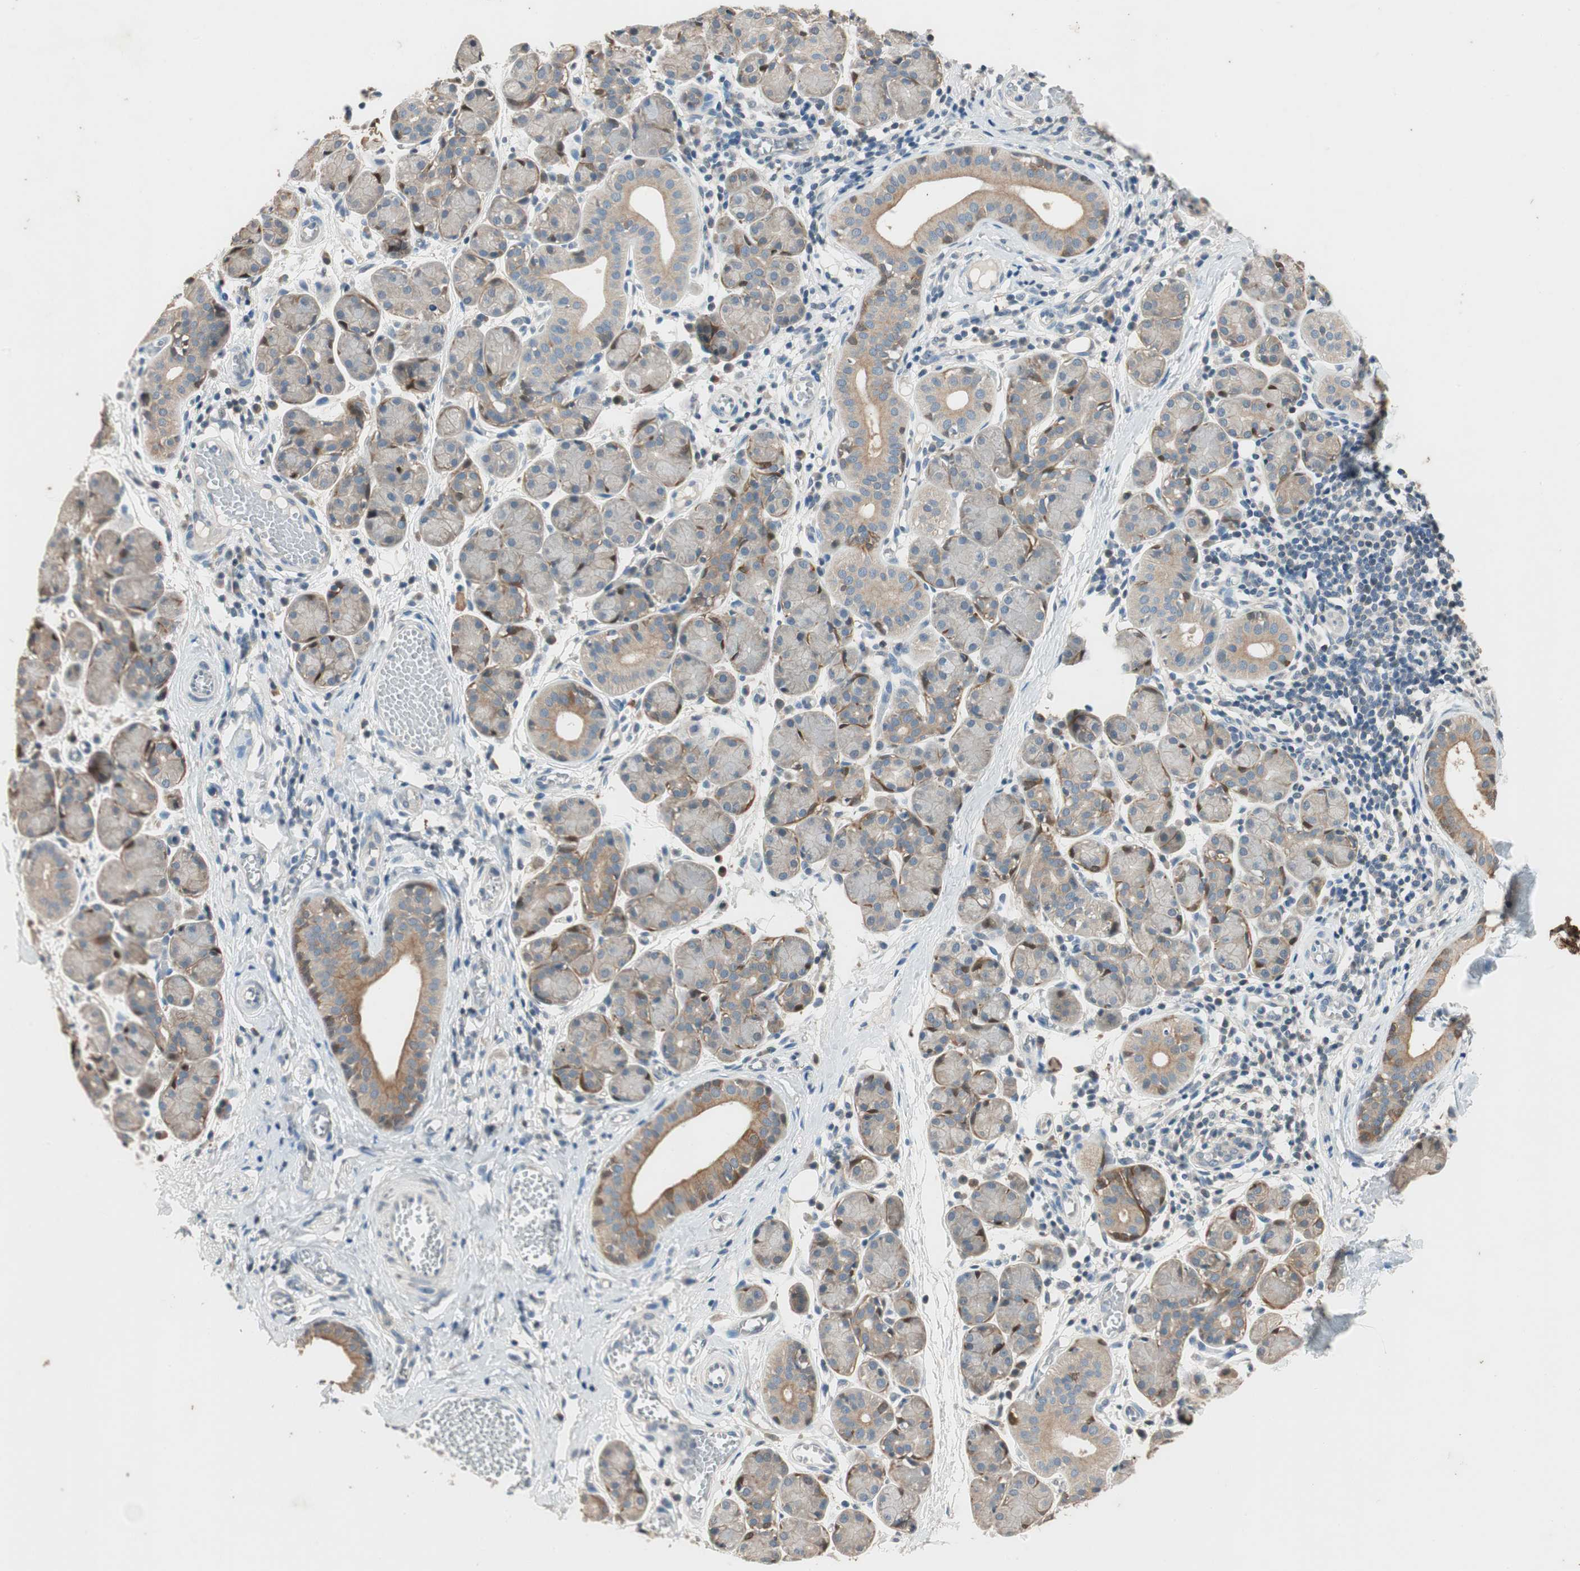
{"staining": {"intensity": "weak", "quantity": "25%-75%", "location": "cytoplasmic/membranous"}, "tissue": "salivary gland", "cell_type": "Glandular cells", "image_type": "normal", "snomed": [{"axis": "morphology", "description": "Normal tissue, NOS"}, {"axis": "morphology", "description": "Inflammation, NOS"}, {"axis": "topography", "description": "Lymph node"}, {"axis": "topography", "description": "Salivary gland"}], "caption": "About 25%-75% of glandular cells in benign salivary gland demonstrate weak cytoplasmic/membranous protein expression as visualized by brown immunohistochemical staining.", "gene": "SERPINB5", "patient": {"sex": "male", "age": 3}}